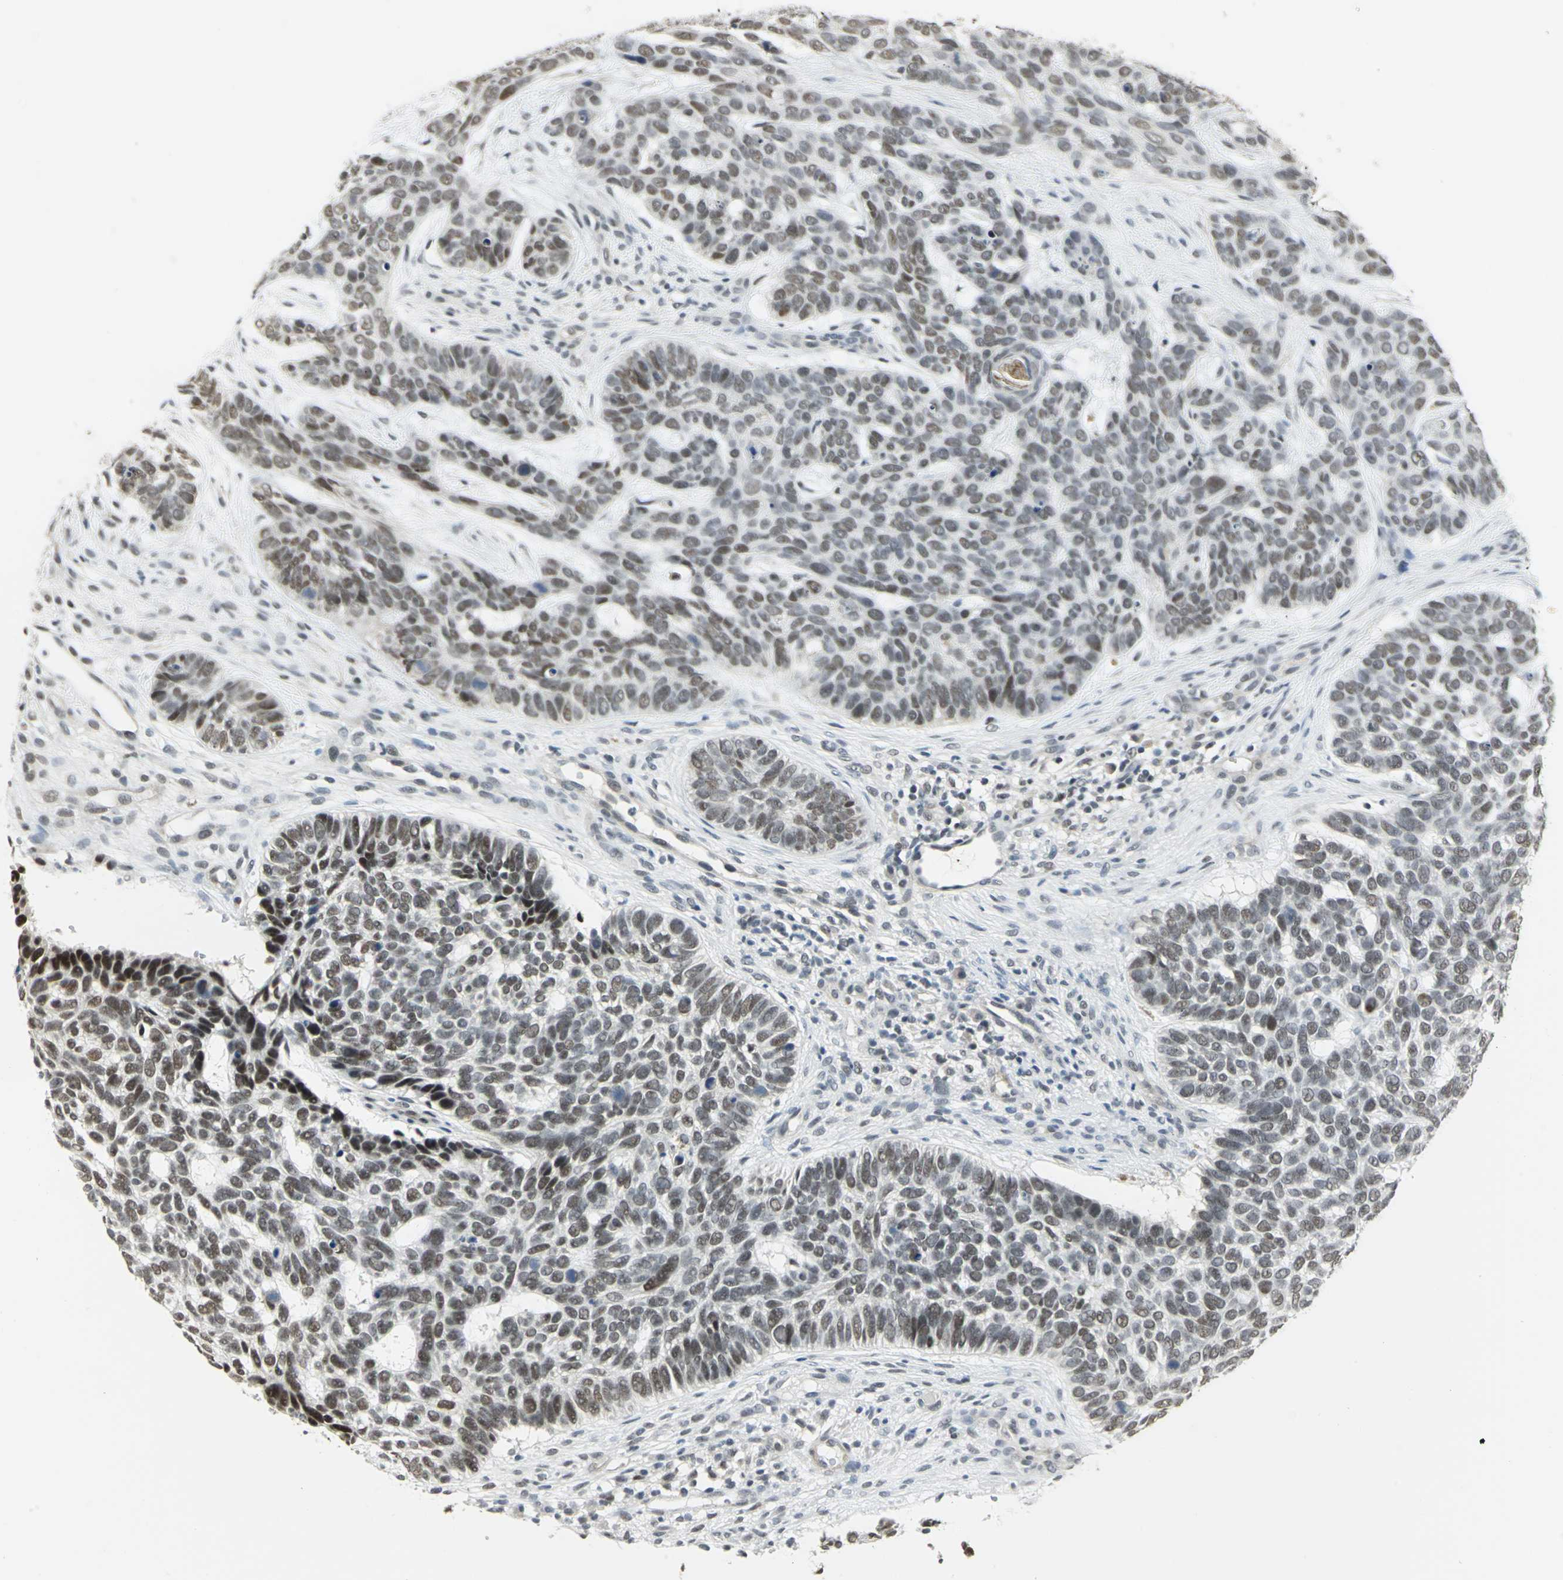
{"staining": {"intensity": "moderate", "quantity": ">75%", "location": "nuclear"}, "tissue": "skin cancer", "cell_type": "Tumor cells", "image_type": "cancer", "snomed": [{"axis": "morphology", "description": "Basal cell carcinoma"}, {"axis": "topography", "description": "Skin"}], "caption": "Skin cancer (basal cell carcinoma) tissue reveals moderate nuclear positivity in approximately >75% of tumor cells, visualized by immunohistochemistry. (Brightfield microscopy of DAB IHC at high magnification).", "gene": "MTA1", "patient": {"sex": "male", "age": 87}}